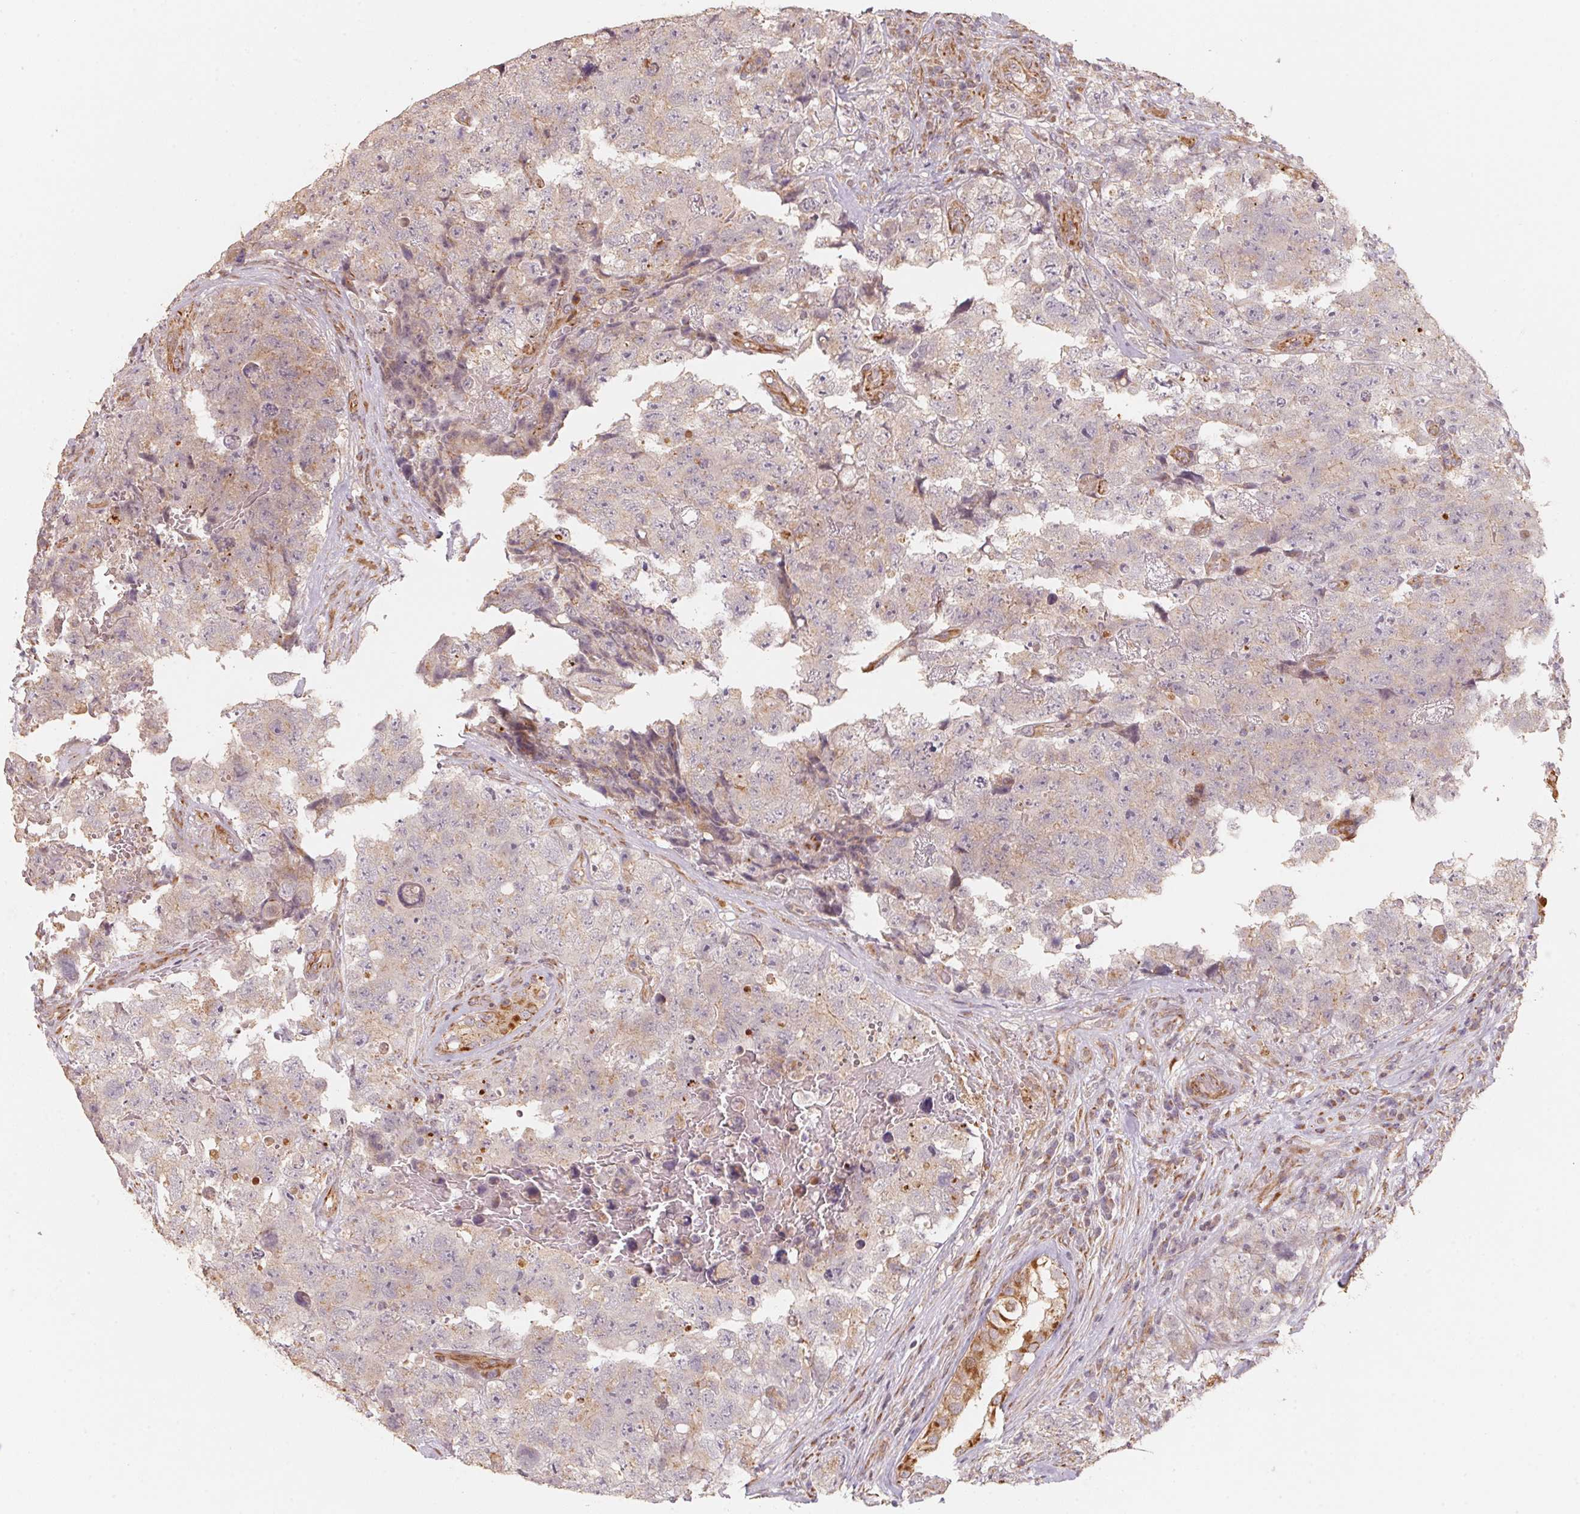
{"staining": {"intensity": "weak", "quantity": "<25%", "location": "cytoplasmic/membranous"}, "tissue": "testis cancer", "cell_type": "Tumor cells", "image_type": "cancer", "snomed": [{"axis": "morphology", "description": "Carcinoma, Embryonal, NOS"}, {"axis": "topography", "description": "Testis"}], "caption": "Testis cancer stained for a protein using immunohistochemistry shows no positivity tumor cells.", "gene": "TSPAN12", "patient": {"sex": "male", "age": 18}}